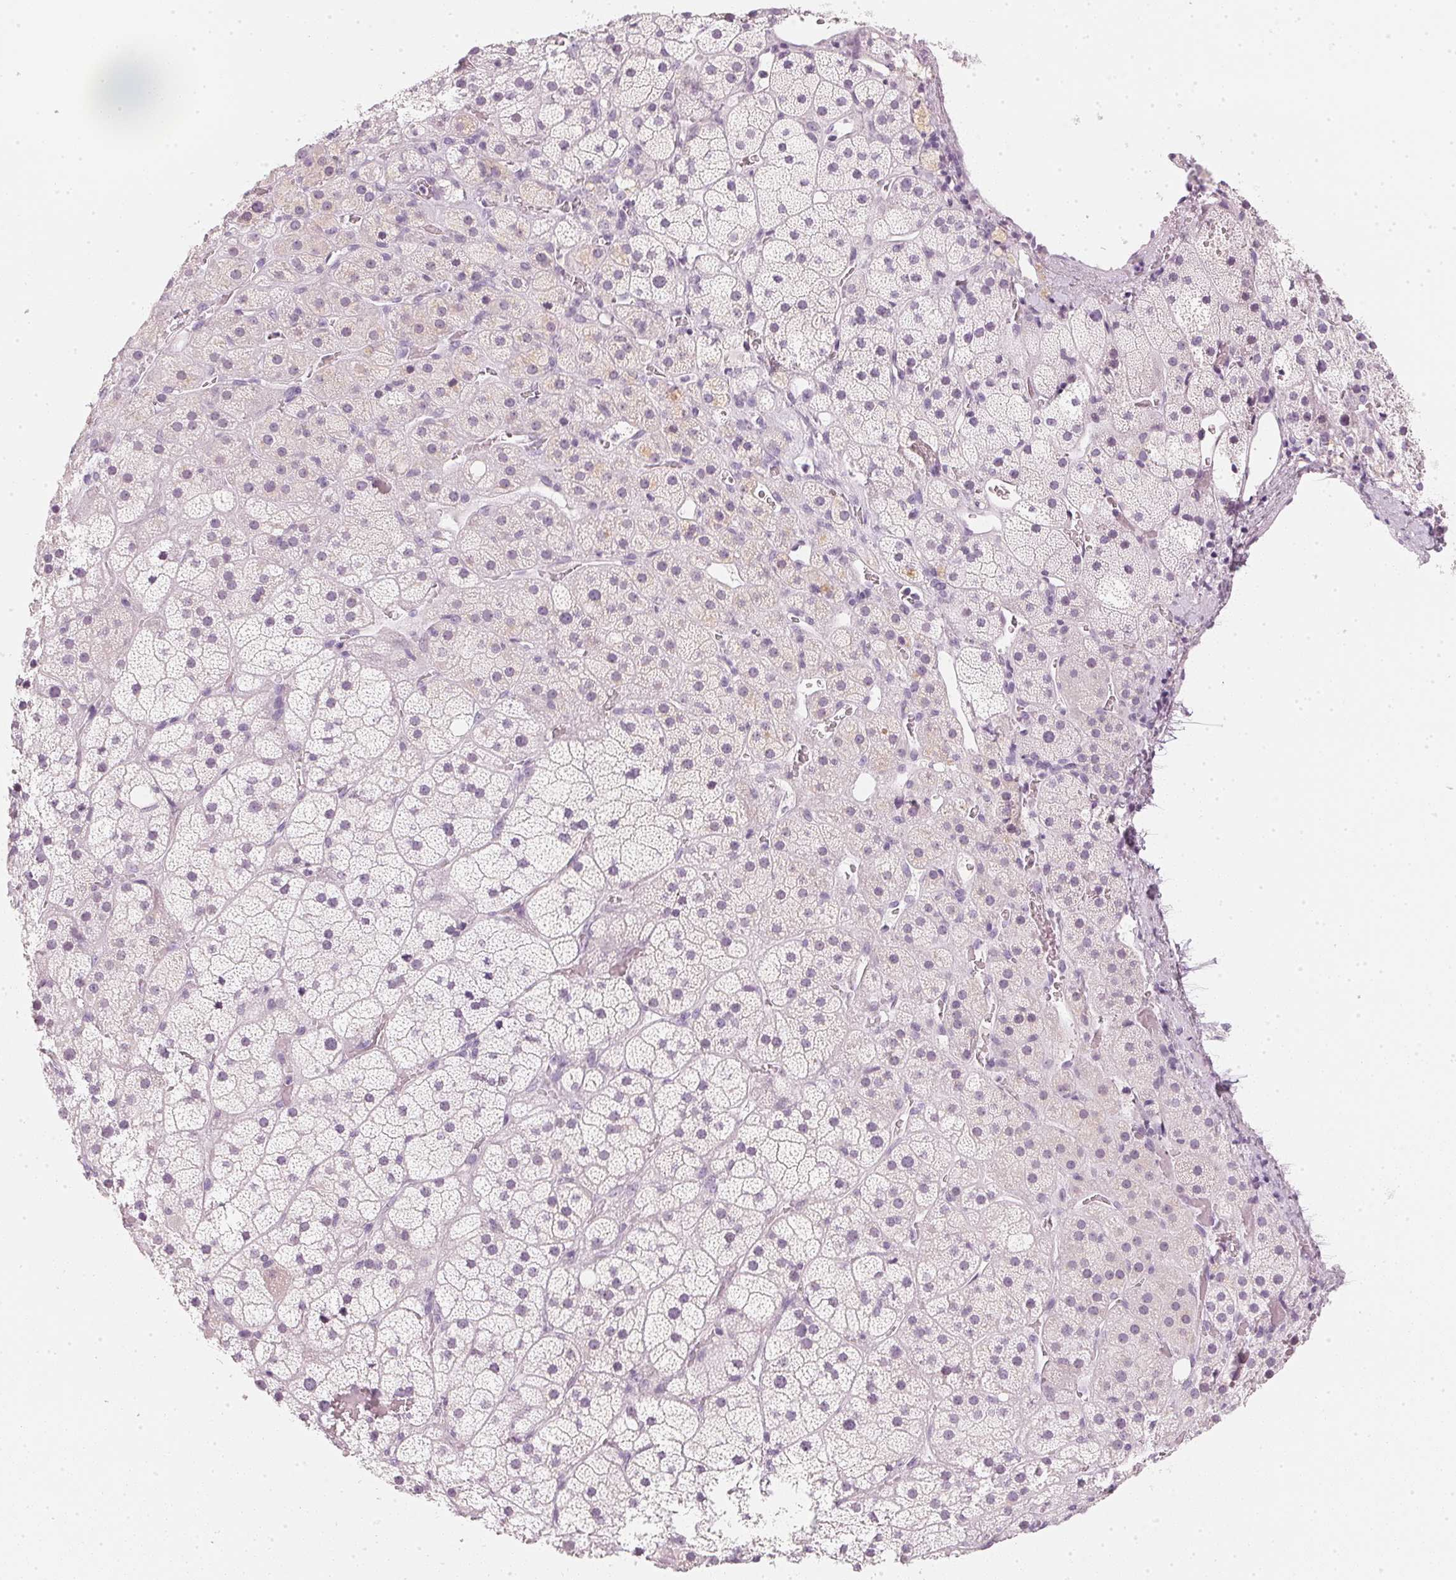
{"staining": {"intensity": "negative", "quantity": "none", "location": "none"}, "tissue": "adrenal gland", "cell_type": "Glandular cells", "image_type": "normal", "snomed": [{"axis": "morphology", "description": "Normal tissue, NOS"}, {"axis": "topography", "description": "Adrenal gland"}], "caption": "Immunohistochemical staining of benign adrenal gland reveals no significant expression in glandular cells. (DAB IHC with hematoxylin counter stain).", "gene": "CHST4", "patient": {"sex": "male", "age": 57}}